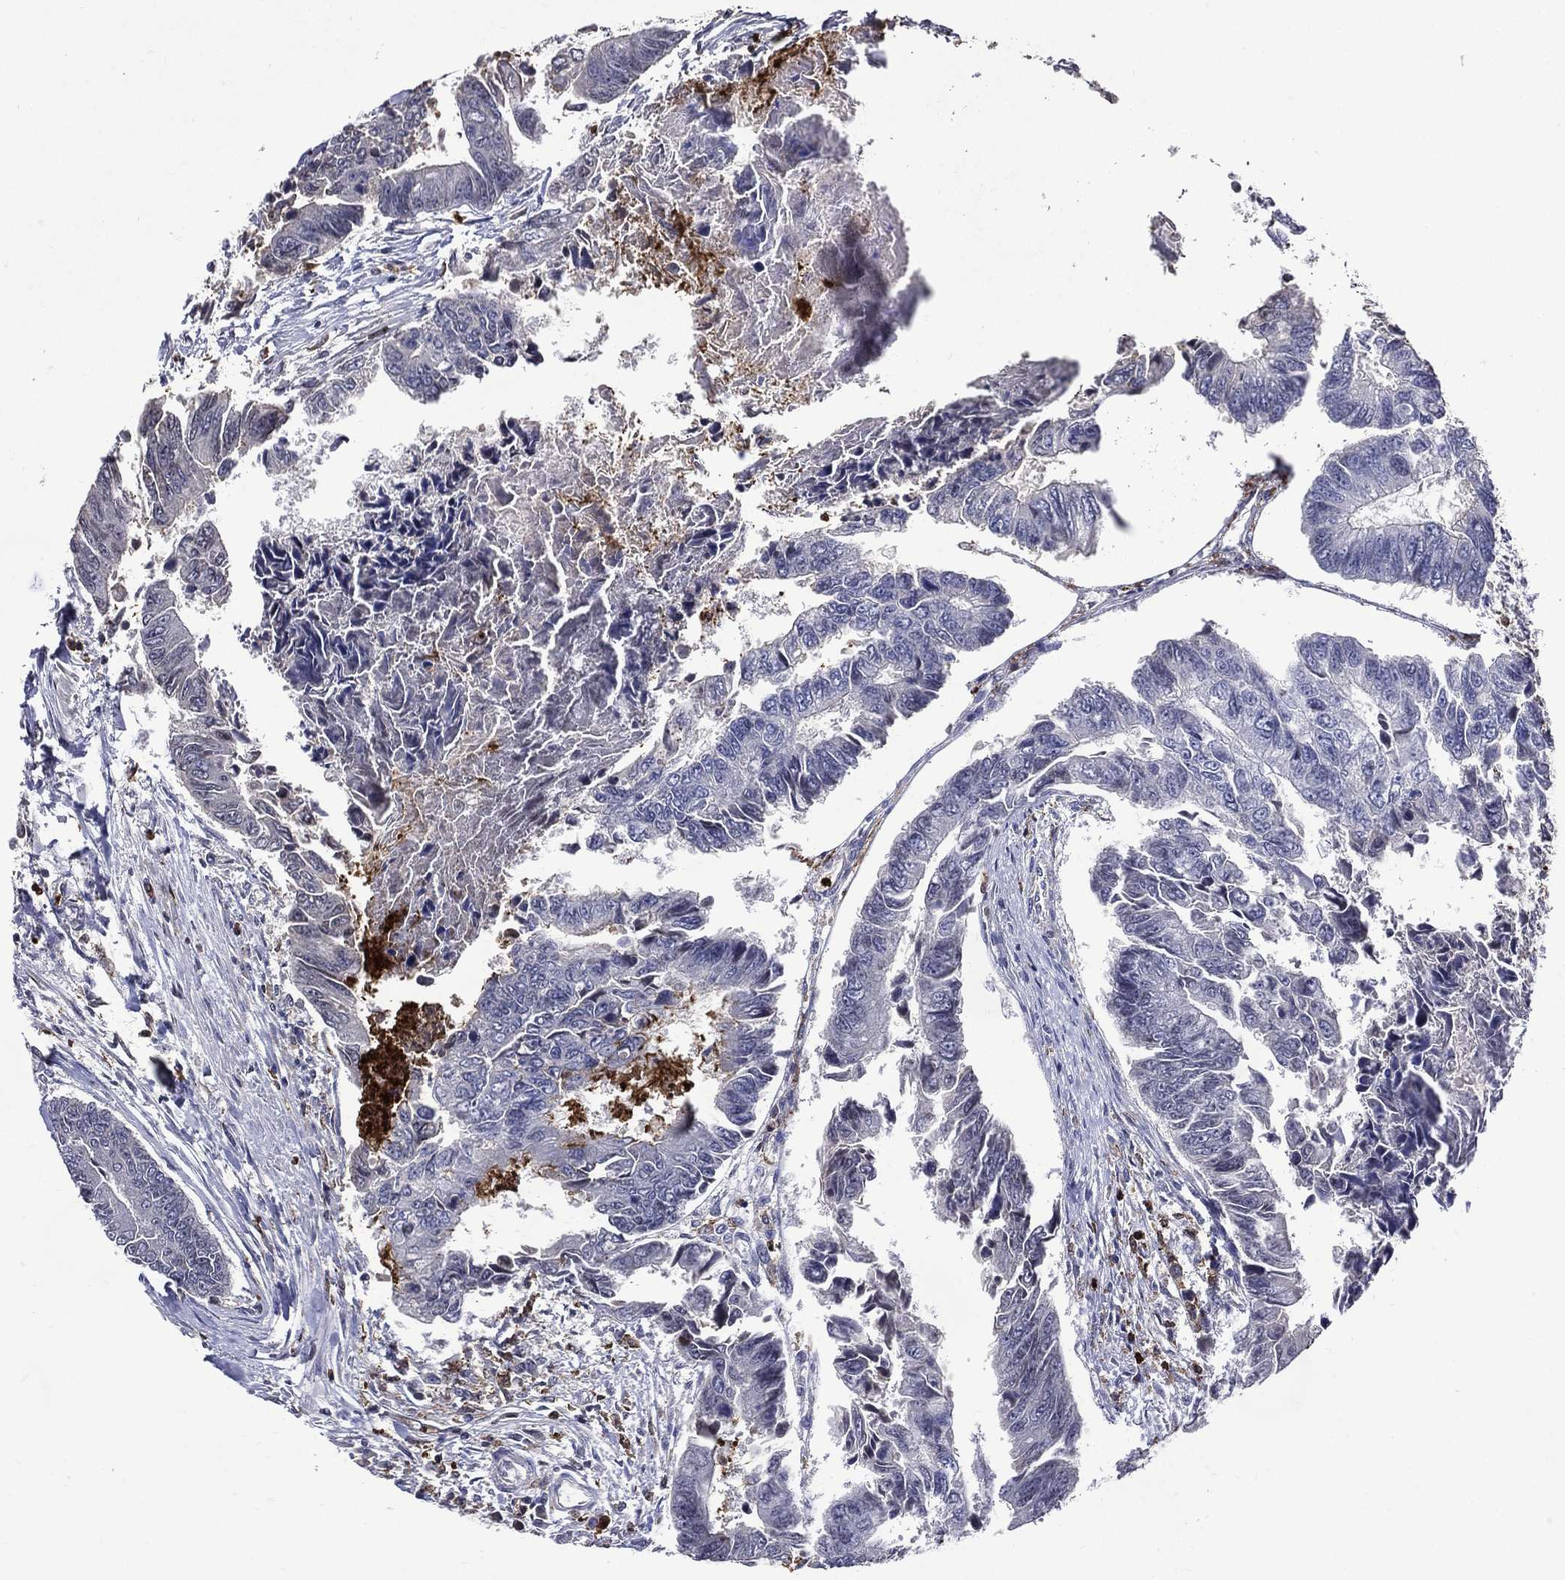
{"staining": {"intensity": "negative", "quantity": "none", "location": "none"}, "tissue": "colorectal cancer", "cell_type": "Tumor cells", "image_type": "cancer", "snomed": [{"axis": "morphology", "description": "Adenocarcinoma, NOS"}, {"axis": "topography", "description": "Colon"}], "caption": "Immunohistochemistry of human colorectal adenocarcinoma reveals no positivity in tumor cells.", "gene": "GPR171", "patient": {"sex": "female", "age": 65}}